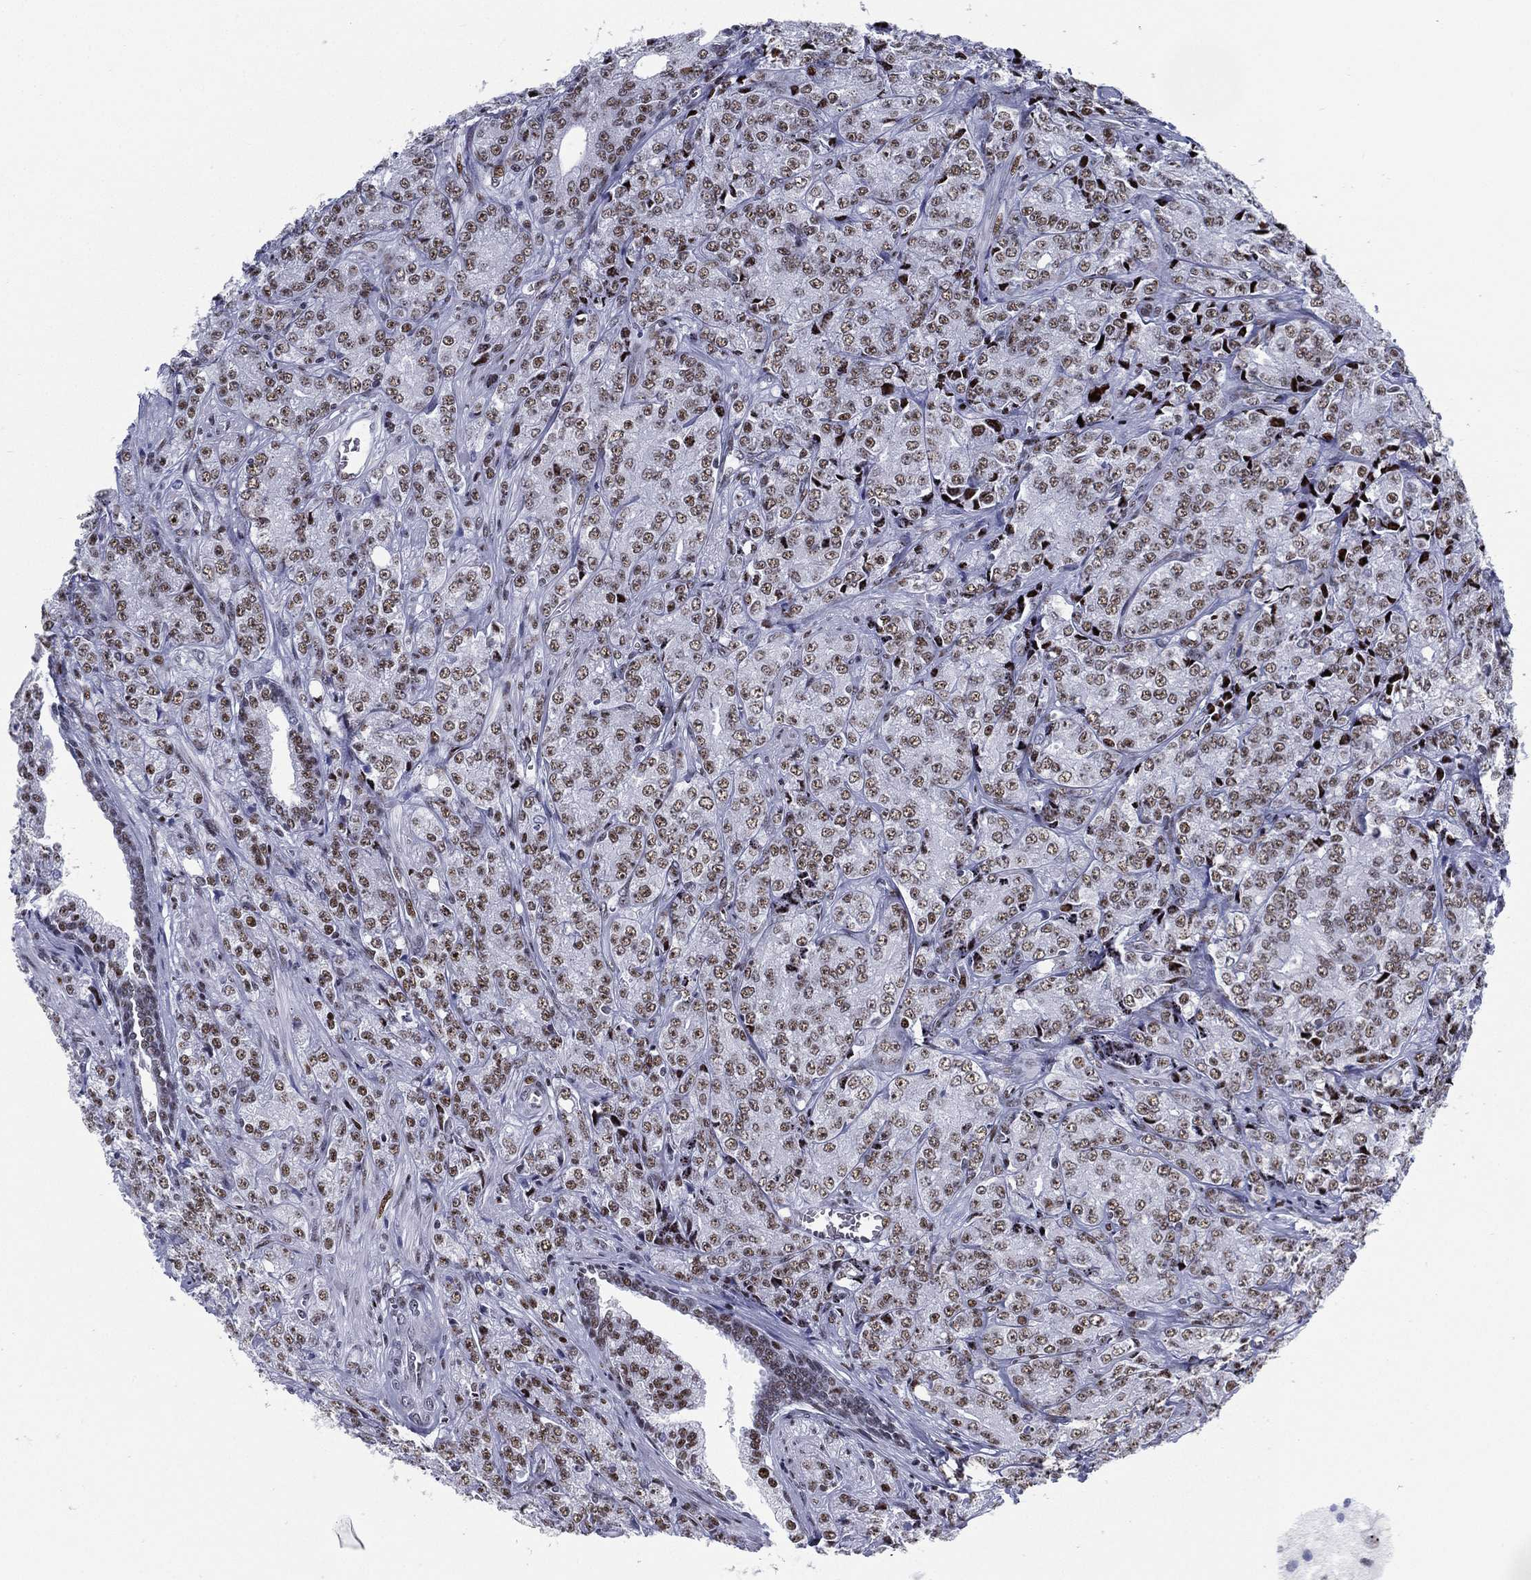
{"staining": {"intensity": "moderate", "quantity": "25%-75%", "location": "nuclear"}, "tissue": "prostate cancer", "cell_type": "Tumor cells", "image_type": "cancer", "snomed": [{"axis": "morphology", "description": "Adenocarcinoma, NOS"}, {"axis": "topography", "description": "Prostate and seminal vesicle, NOS"}, {"axis": "topography", "description": "Prostate"}], "caption": "This micrograph demonstrates immunohistochemistry (IHC) staining of human prostate cancer, with medium moderate nuclear expression in approximately 25%-75% of tumor cells.", "gene": "CYB561D2", "patient": {"sex": "male", "age": 68}}